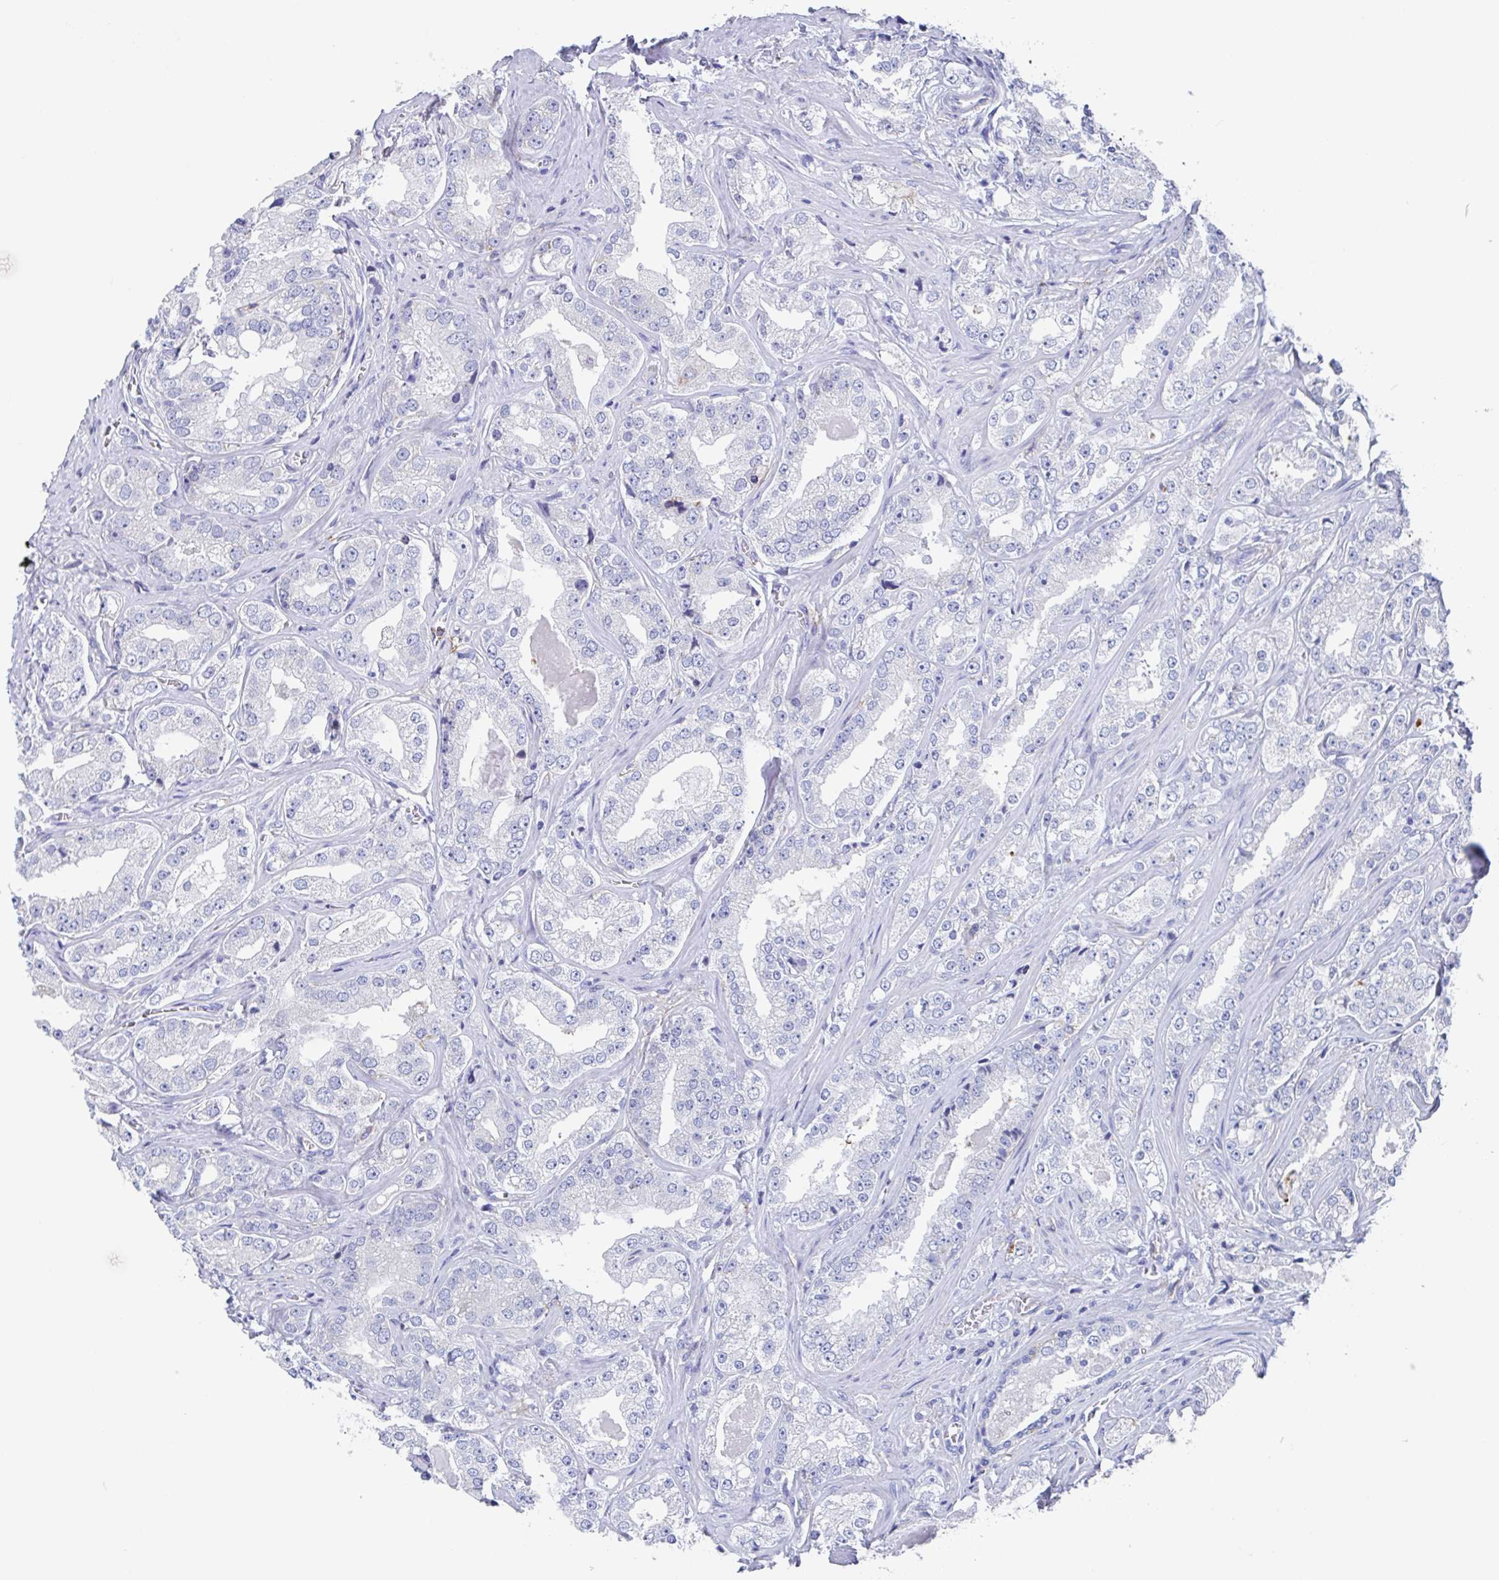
{"staining": {"intensity": "negative", "quantity": "none", "location": "none"}, "tissue": "prostate cancer", "cell_type": "Tumor cells", "image_type": "cancer", "snomed": [{"axis": "morphology", "description": "Adenocarcinoma, High grade"}, {"axis": "topography", "description": "Prostate"}], "caption": "Immunohistochemistry of adenocarcinoma (high-grade) (prostate) exhibits no positivity in tumor cells.", "gene": "FCGR3A", "patient": {"sex": "male", "age": 67}}